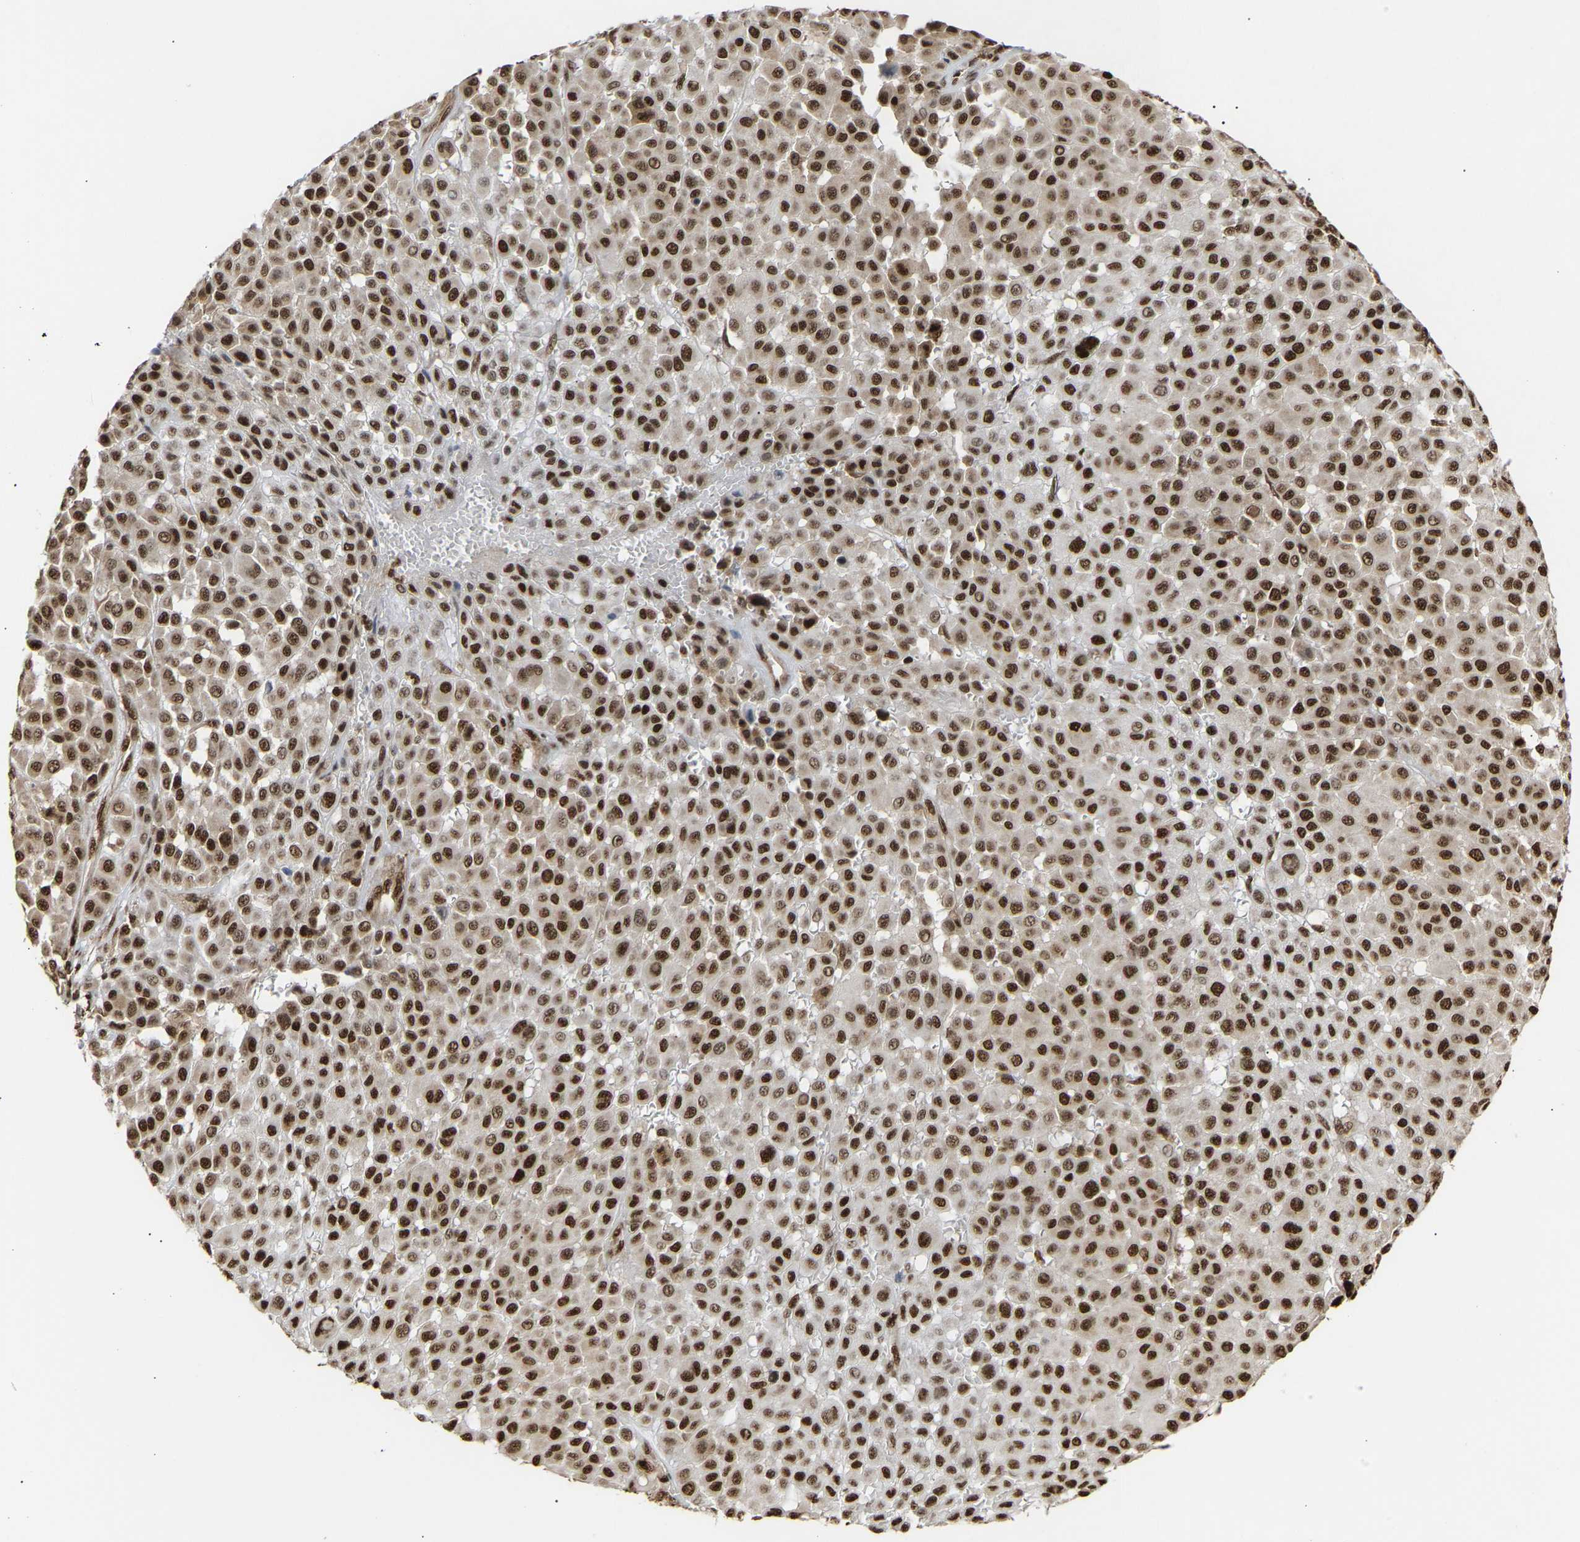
{"staining": {"intensity": "strong", "quantity": ">75%", "location": "nuclear"}, "tissue": "melanoma", "cell_type": "Tumor cells", "image_type": "cancer", "snomed": [{"axis": "morphology", "description": "Malignant melanoma, Metastatic site"}, {"axis": "topography", "description": "Soft tissue"}], "caption": "Immunohistochemical staining of human malignant melanoma (metastatic site) demonstrates high levels of strong nuclear positivity in about >75% of tumor cells. (Stains: DAB (3,3'-diaminobenzidine) in brown, nuclei in blue, Microscopy: brightfield microscopy at high magnification).", "gene": "ALYREF", "patient": {"sex": "male", "age": 41}}